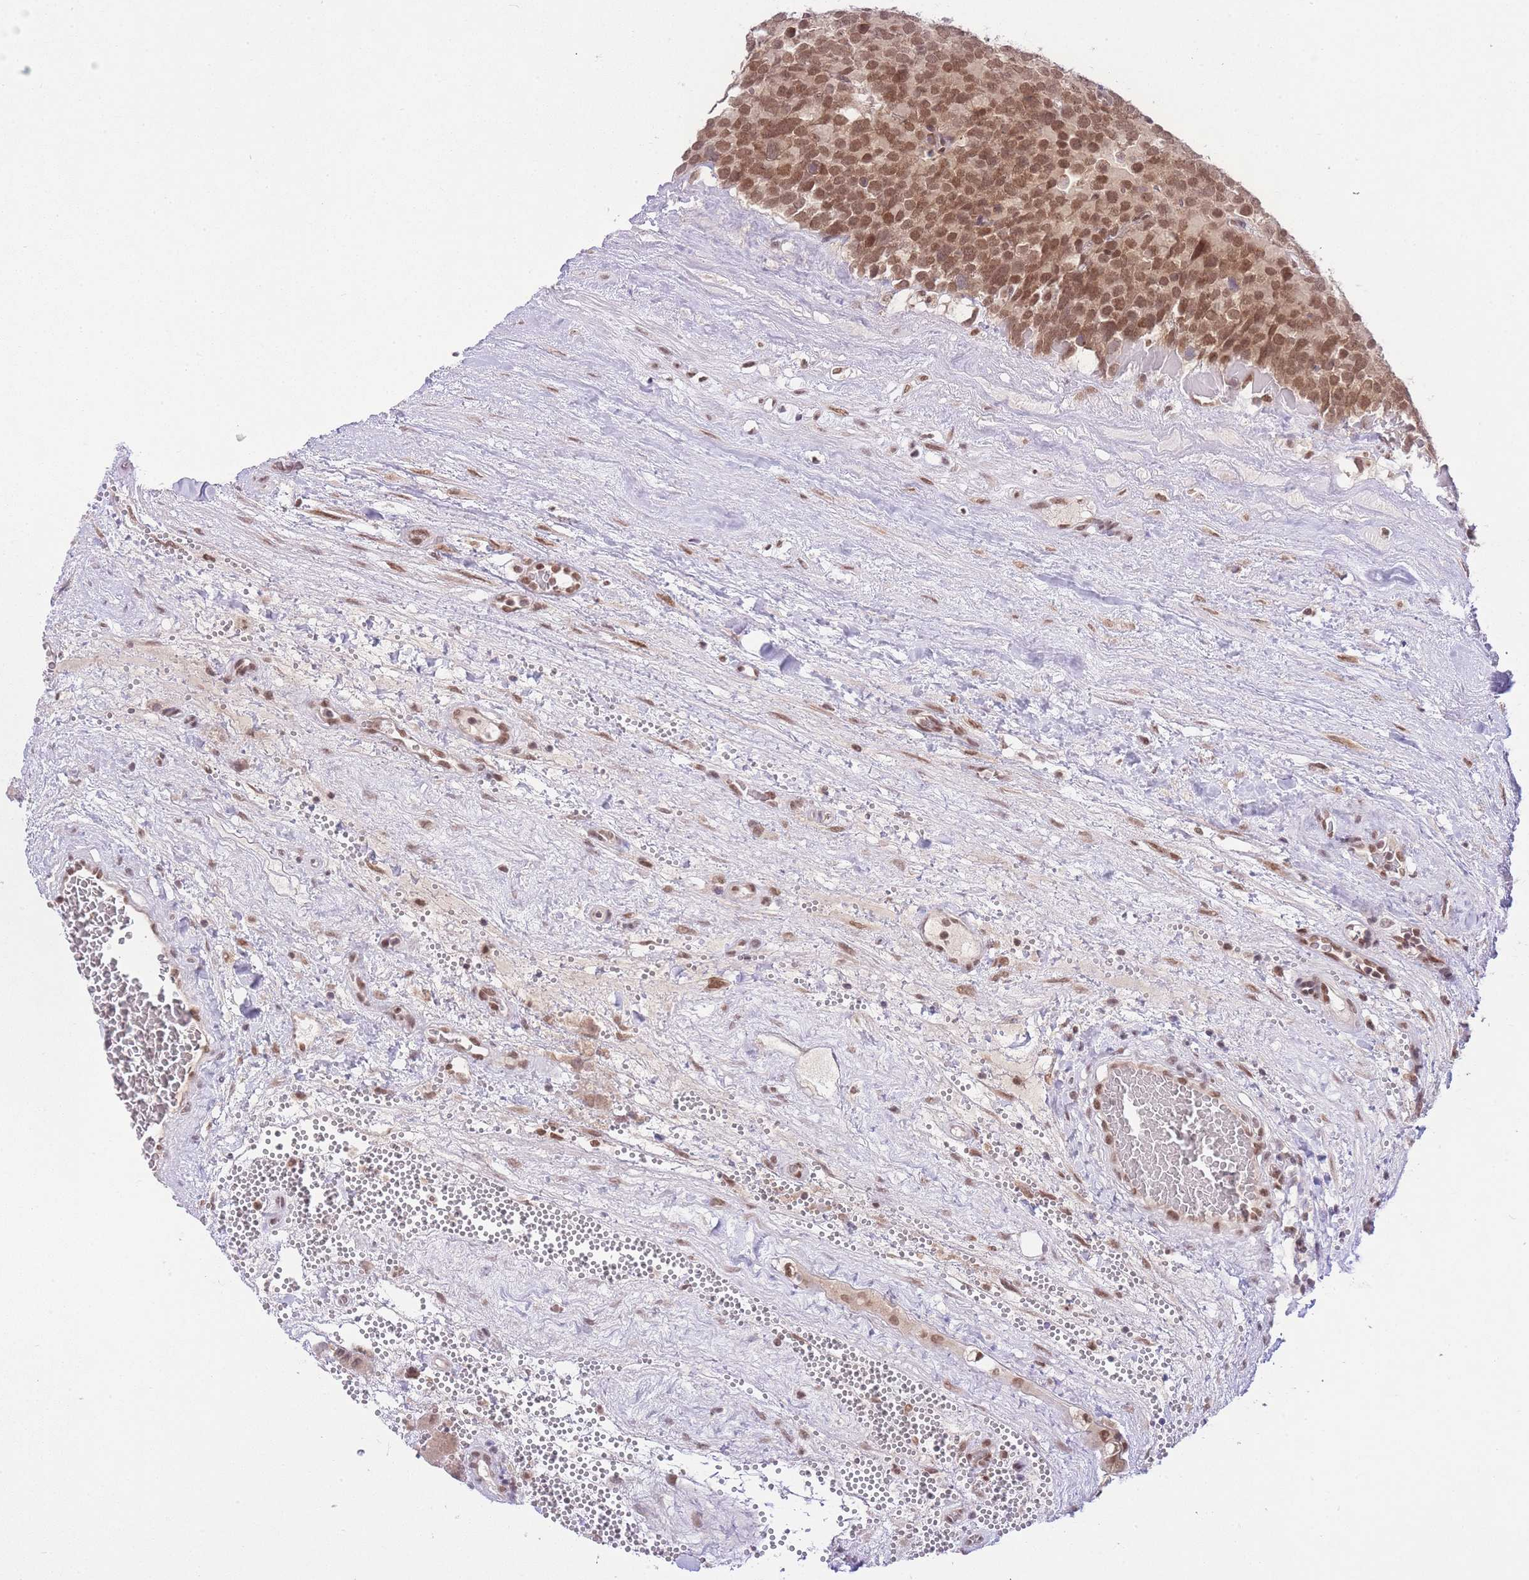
{"staining": {"intensity": "moderate", "quantity": ">75%", "location": "nuclear"}, "tissue": "testis cancer", "cell_type": "Tumor cells", "image_type": "cancer", "snomed": [{"axis": "morphology", "description": "Seminoma, NOS"}, {"axis": "topography", "description": "Testis"}], "caption": "Immunohistochemistry of human testis seminoma reveals medium levels of moderate nuclear positivity in about >75% of tumor cells.", "gene": "TMED3", "patient": {"sex": "male", "age": 71}}